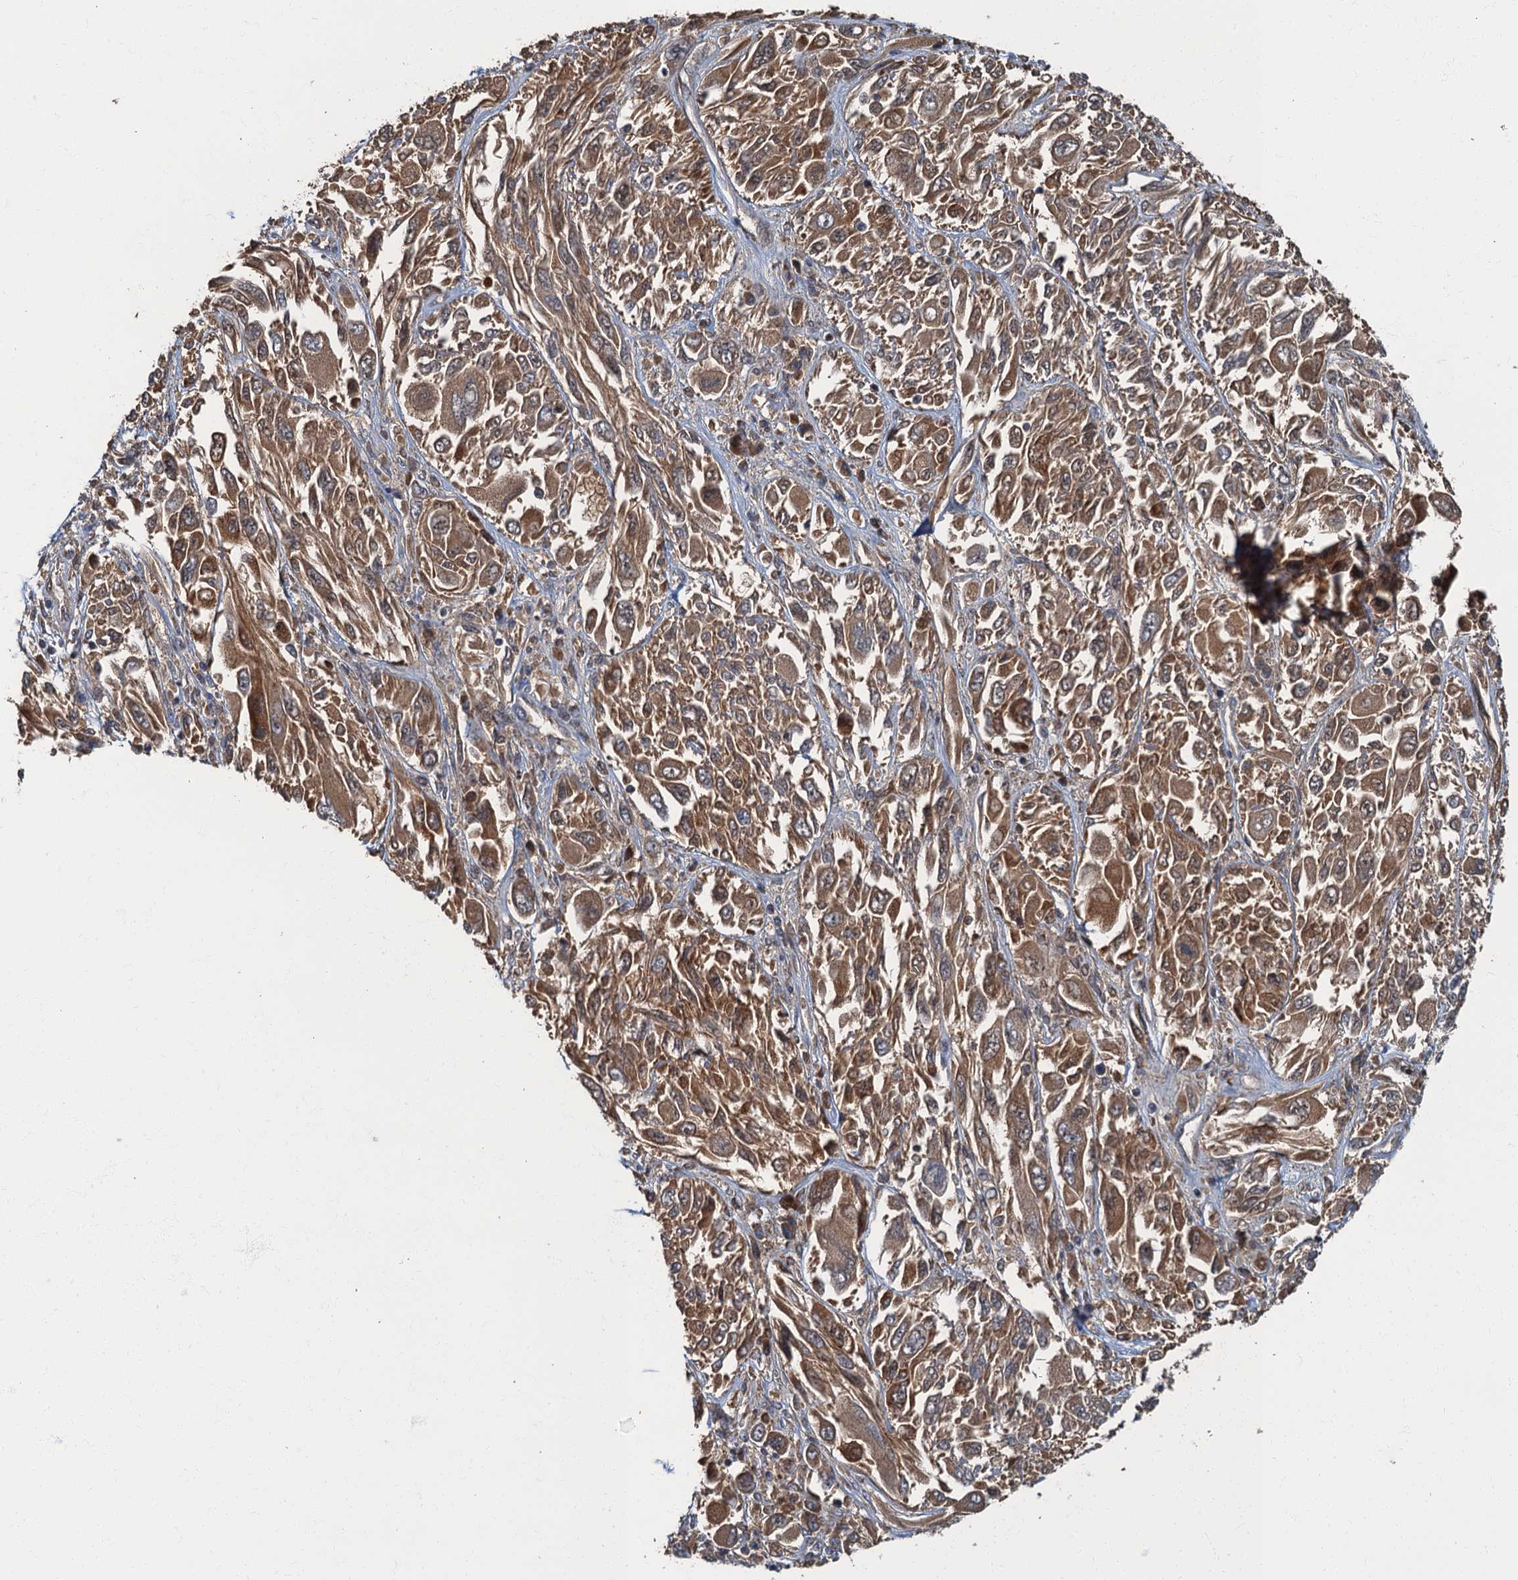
{"staining": {"intensity": "moderate", "quantity": ">75%", "location": "cytoplasmic/membranous"}, "tissue": "melanoma", "cell_type": "Tumor cells", "image_type": "cancer", "snomed": [{"axis": "morphology", "description": "Malignant melanoma, NOS"}, {"axis": "topography", "description": "Skin"}], "caption": "High-power microscopy captured an IHC image of melanoma, revealing moderate cytoplasmic/membranous expression in about >75% of tumor cells. Nuclei are stained in blue.", "gene": "WDCP", "patient": {"sex": "female", "age": 91}}